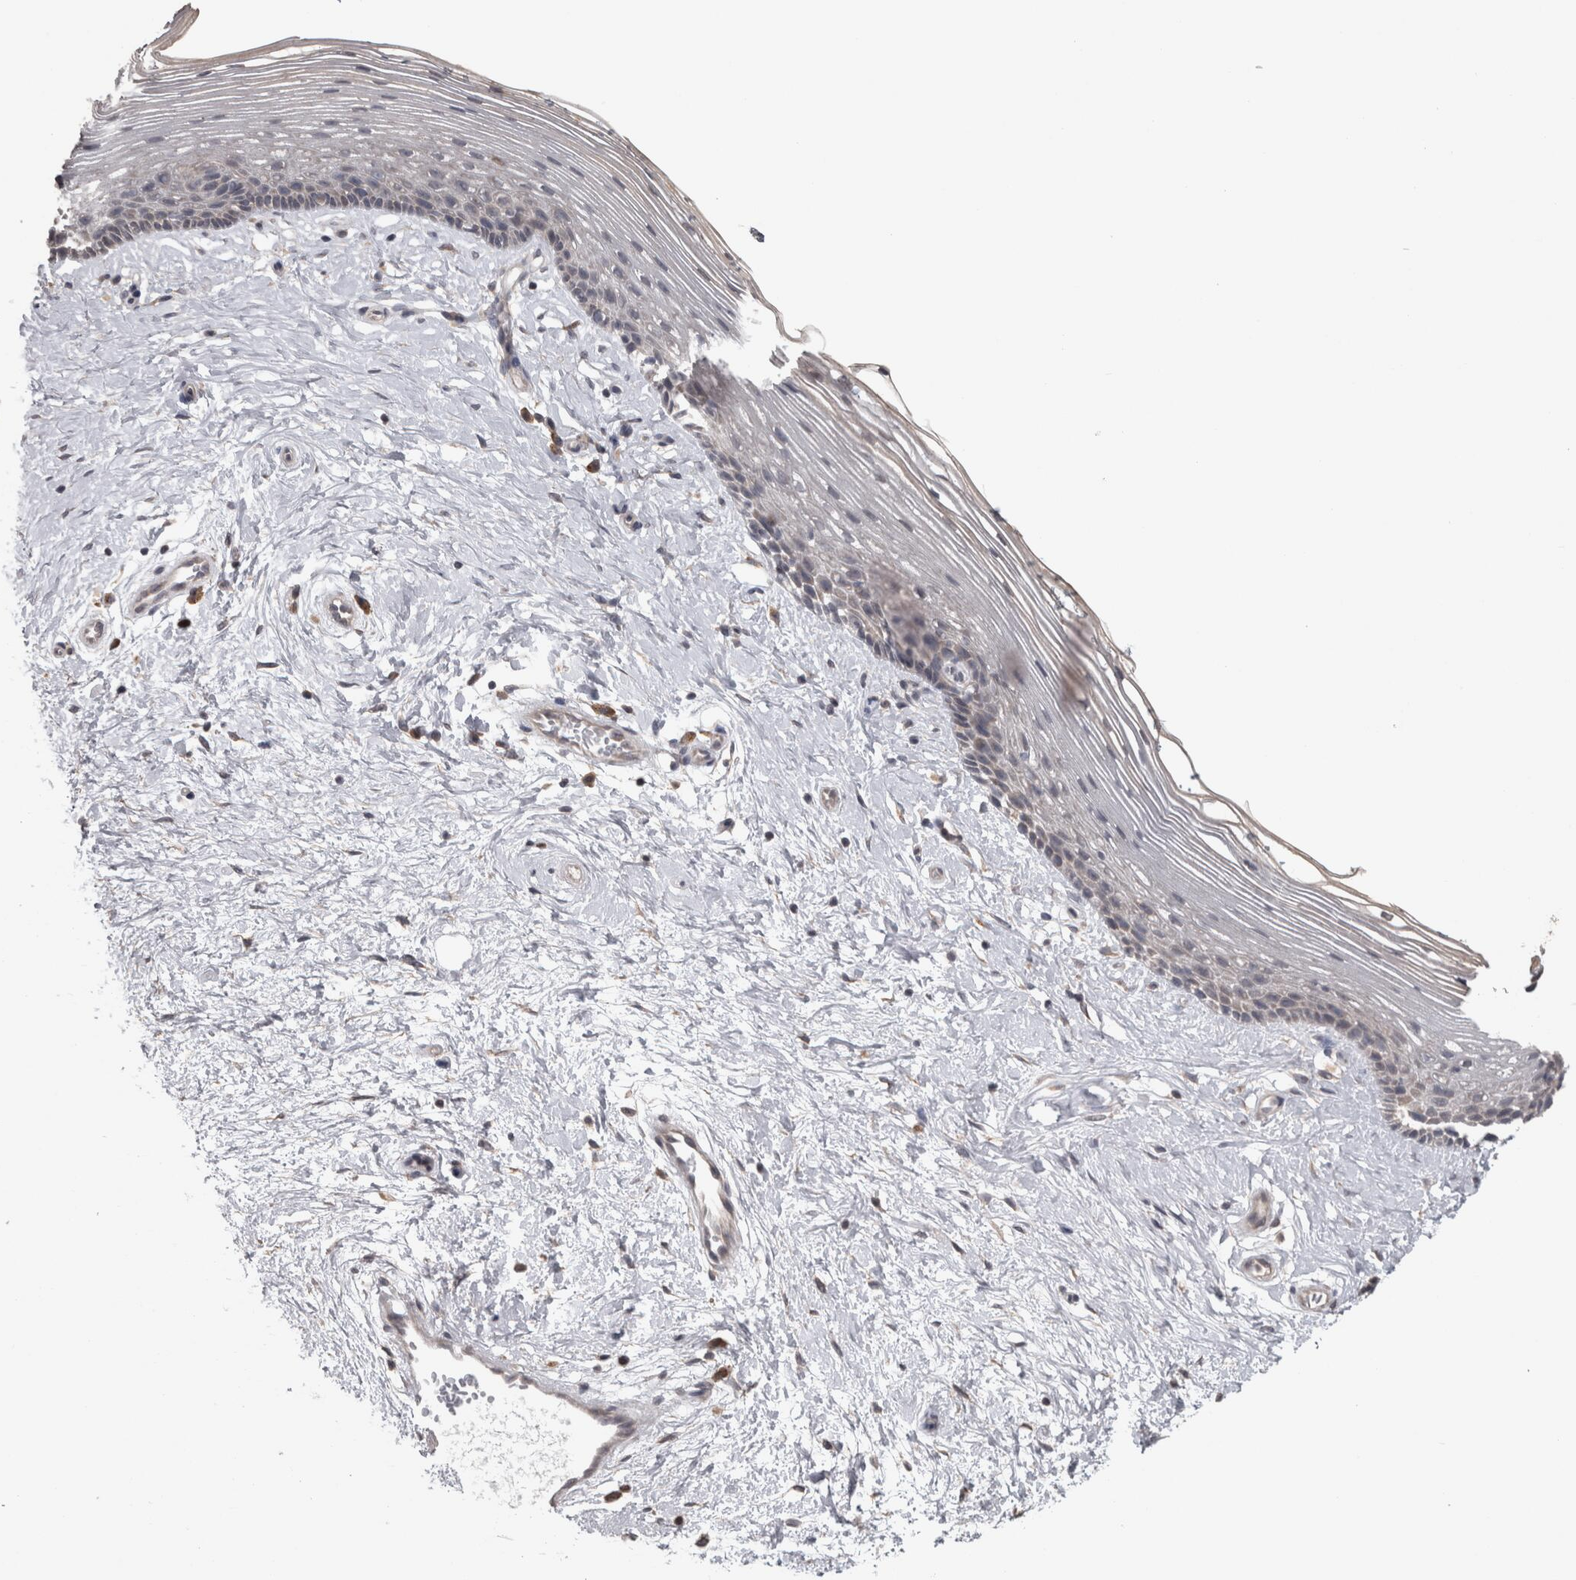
{"staining": {"intensity": "negative", "quantity": "none", "location": "none"}, "tissue": "vagina", "cell_type": "Squamous epithelial cells", "image_type": "normal", "snomed": [{"axis": "morphology", "description": "Normal tissue, NOS"}, {"axis": "topography", "description": "Vagina"}], "caption": "Human vagina stained for a protein using immunohistochemistry displays no expression in squamous epithelial cells.", "gene": "RAB29", "patient": {"sex": "female", "age": 46}}